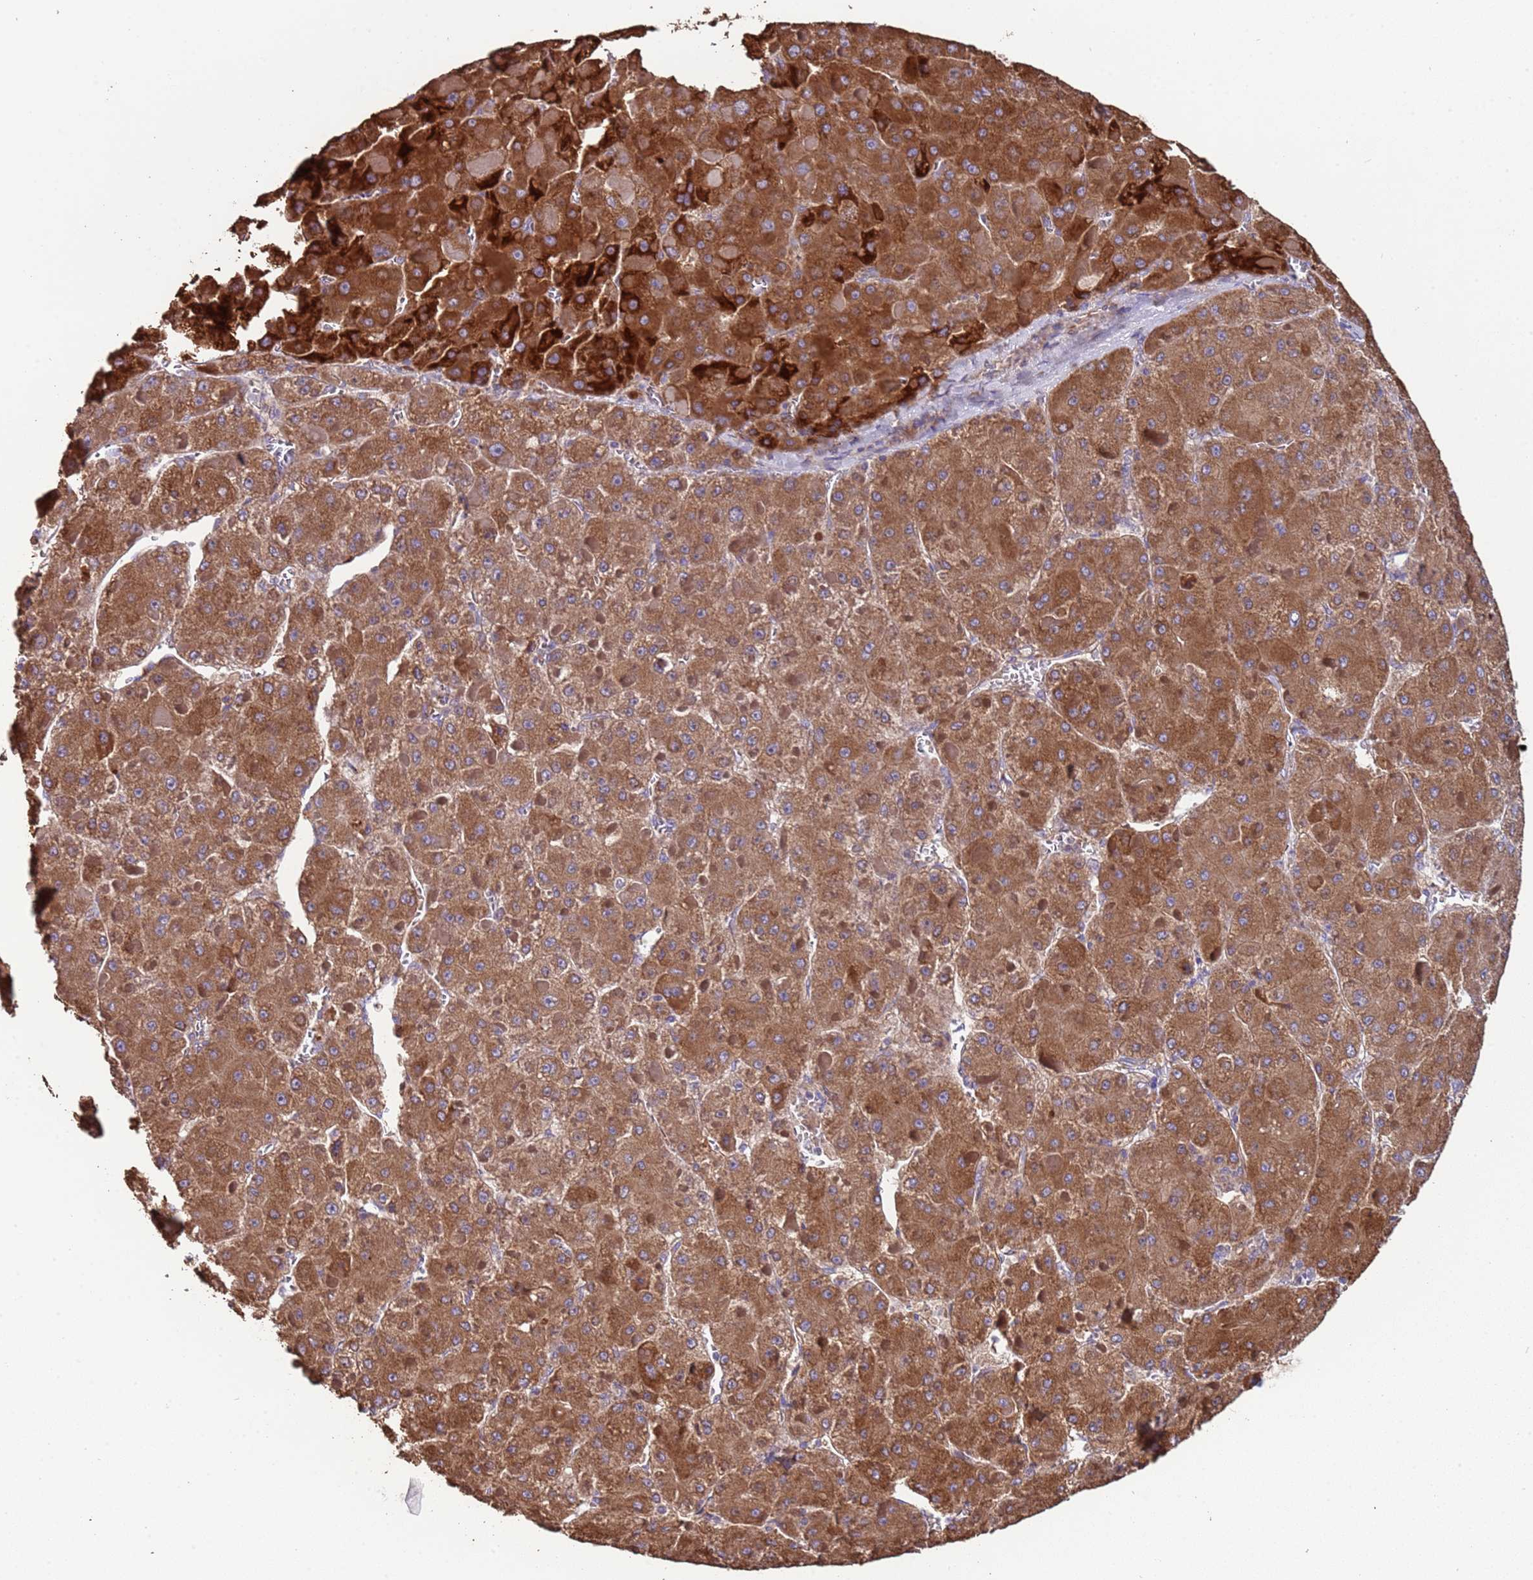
{"staining": {"intensity": "strong", "quantity": ">75%", "location": "cytoplasmic/membranous"}, "tissue": "liver cancer", "cell_type": "Tumor cells", "image_type": "cancer", "snomed": [{"axis": "morphology", "description": "Carcinoma, Hepatocellular, NOS"}, {"axis": "topography", "description": "Liver"}], "caption": "The photomicrograph displays staining of hepatocellular carcinoma (liver), revealing strong cytoplasmic/membranous protein positivity (brown color) within tumor cells.", "gene": "EEF1AKMT1", "patient": {"sex": "female", "age": 73}}